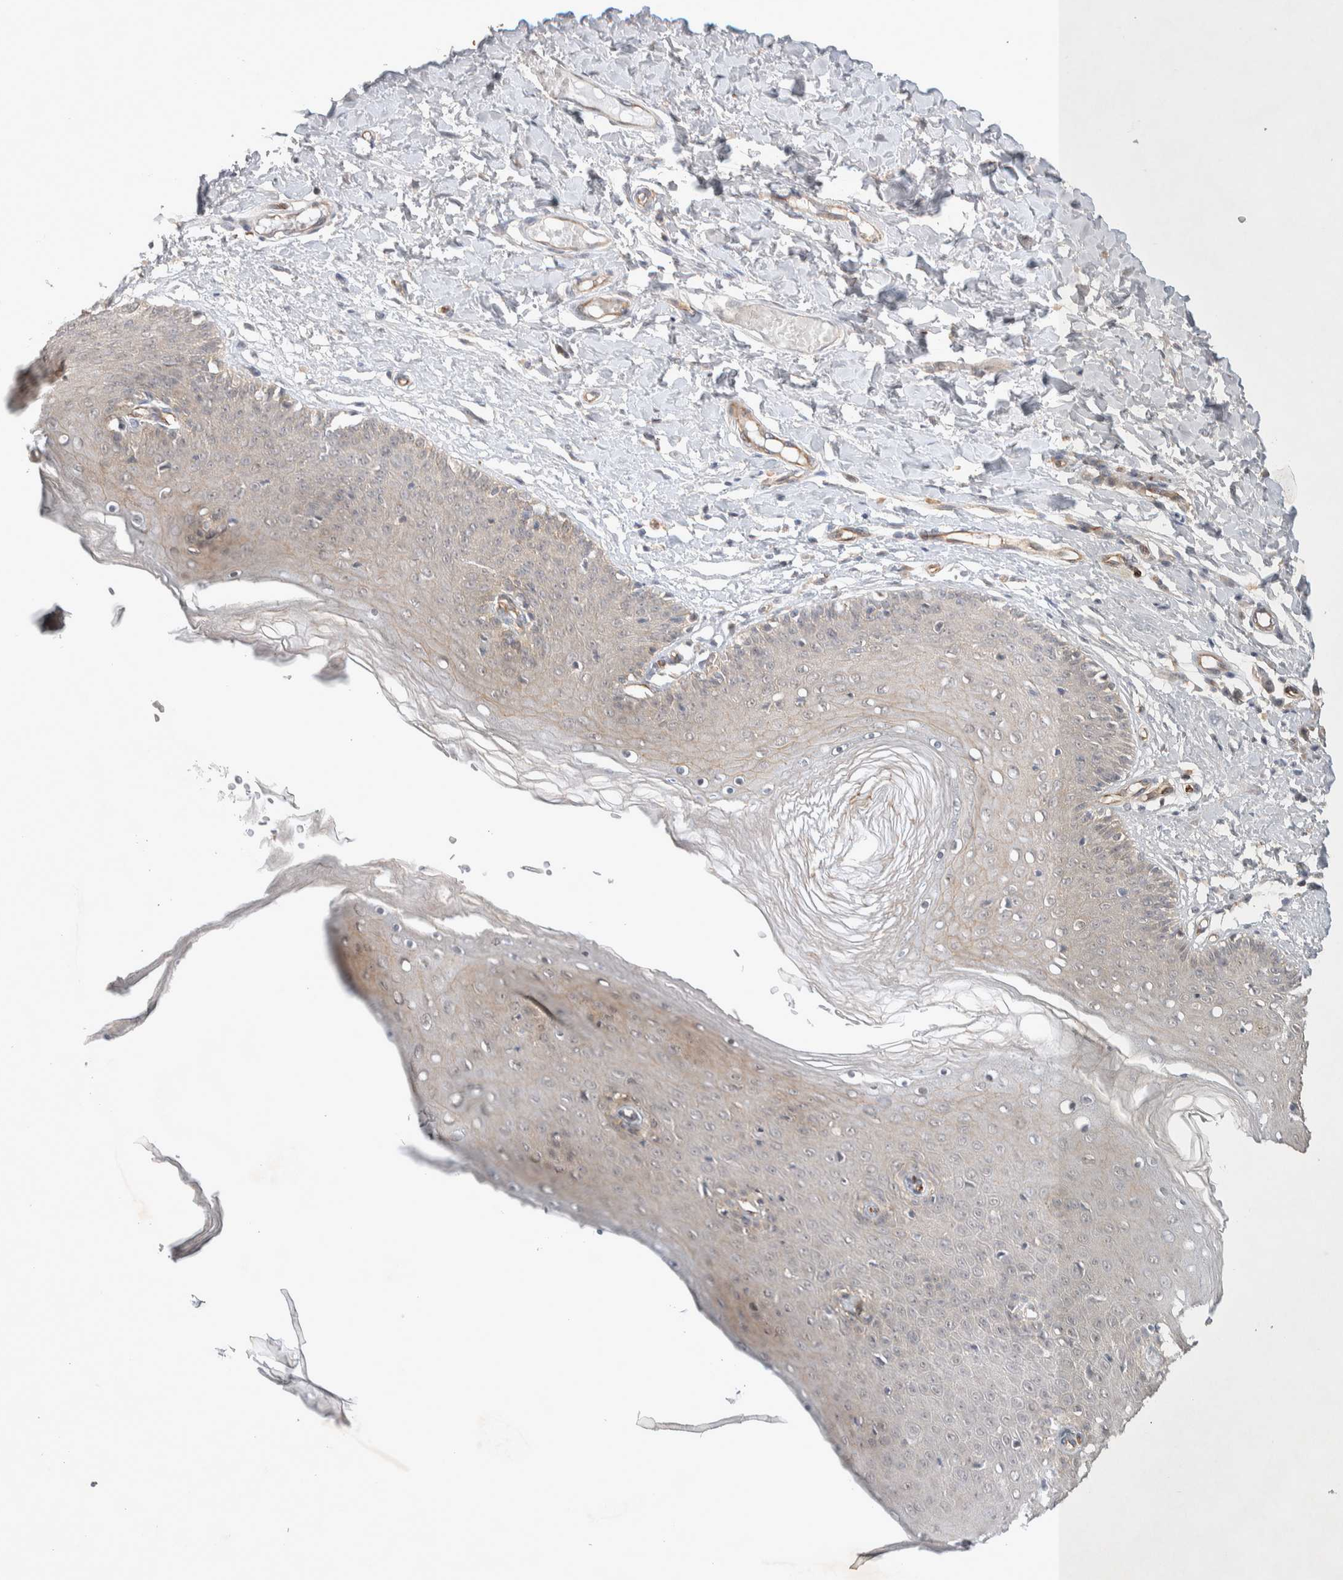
{"staining": {"intensity": "moderate", "quantity": "25%-75%", "location": "cytoplasmic/membranous"}, "tissue": "skin", "cell_type": "Epidermal cells", "image_type": "normal", "snomed": [{"axis": "morphology", "description": "Normal tissue, NOS"}, {"axis": "topography", "description": "Vulva"}], "caption": "Immunohistochemical staining of unremarkable human skin shows medium levels of moderate cytoplasmic/membranous staining in about 25%-75% of epidermal cells.", "gene": "ZNF704", "patient": {"sex": "female", "age": 66}}